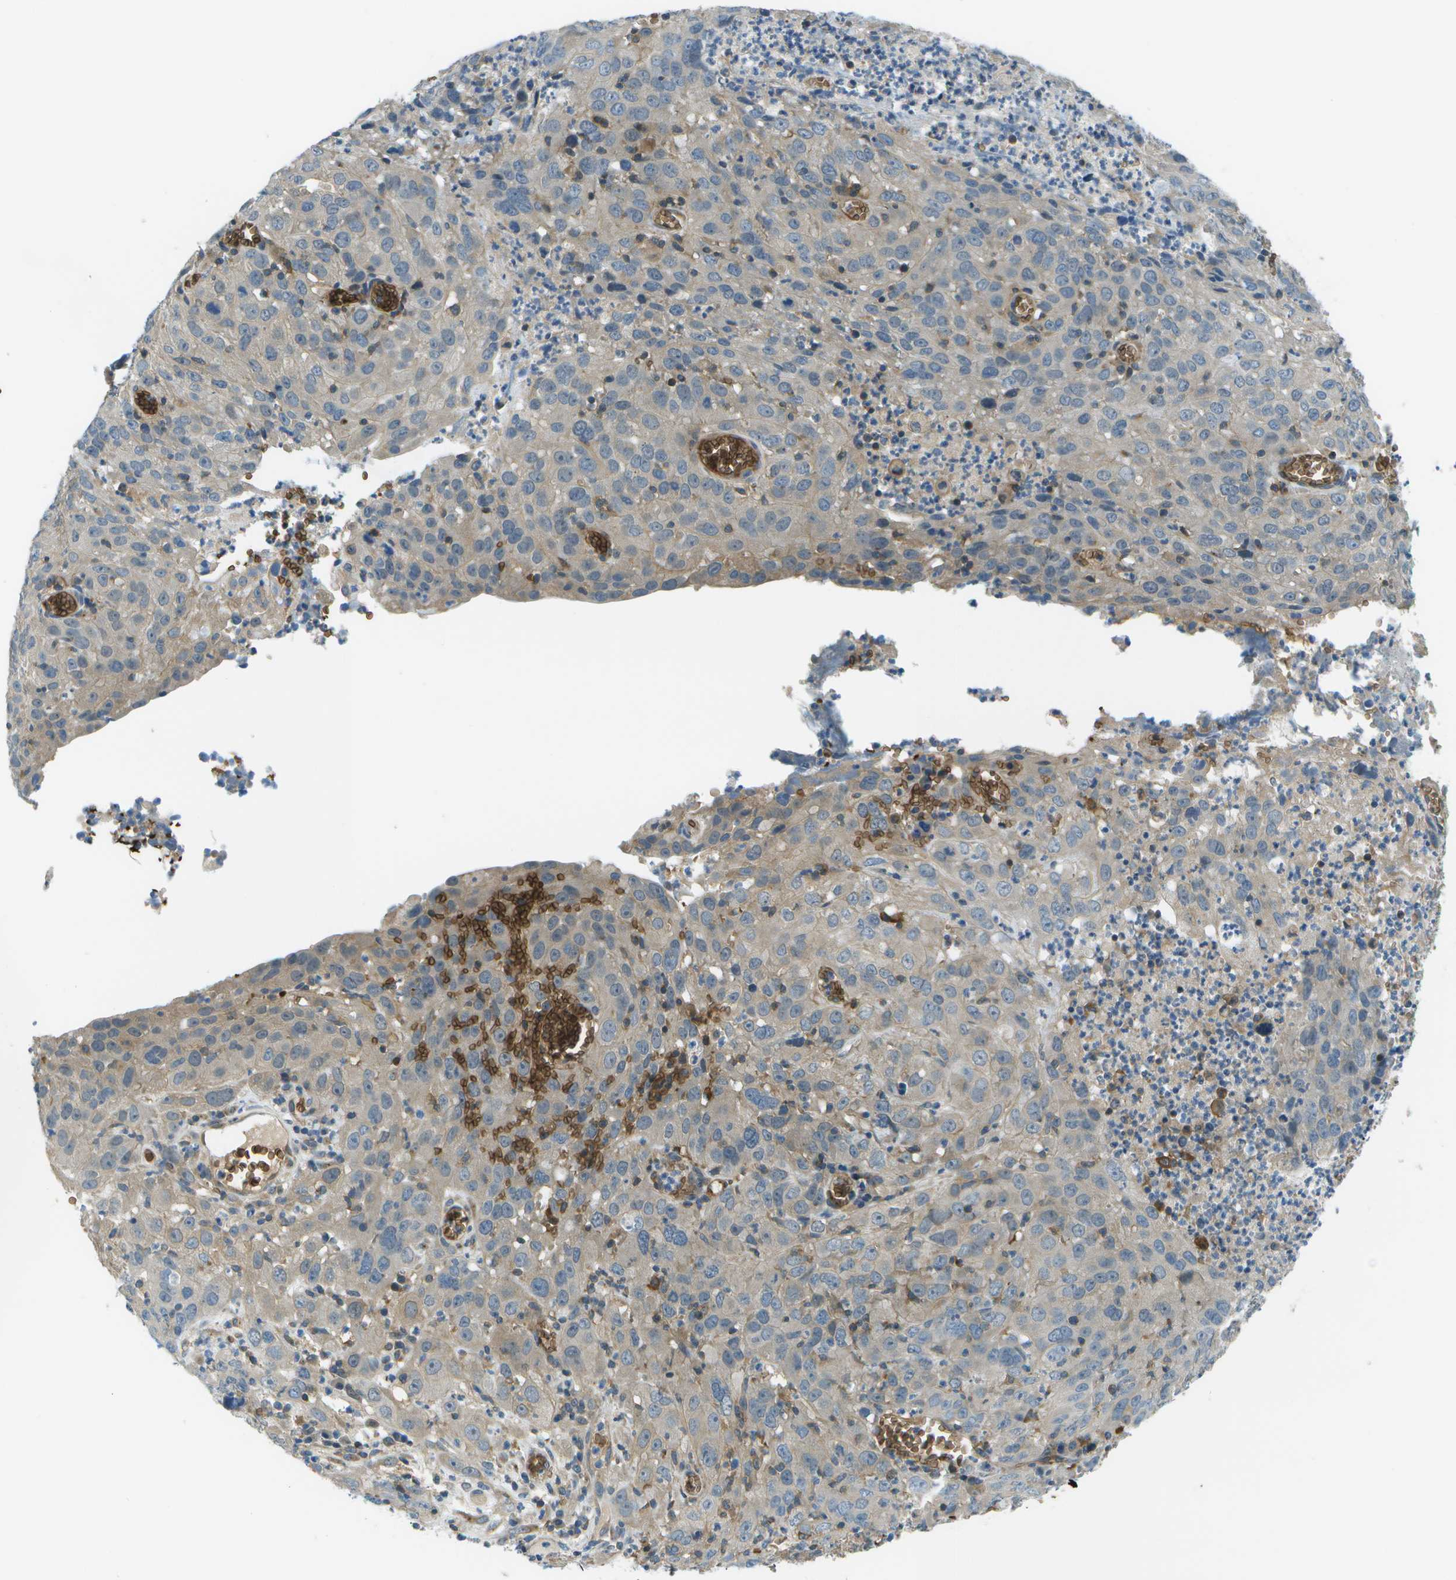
{"staining": {"intensity": "negative", "quantity": "none", "location": "none"}, "tissue": "cervical cancer", "cell_type": "Tumor cells", "image_type": "cancer", "snomed": [{"axis": "morphology", "description": "Squamous cell carcinoma, NOS"}, {"axis": "topography", "description": "Cervix"}], "caption": "High power microscopy micrograph of an immunohistochemistry (IHC) image of squamous cell carcinoma (cervical), revealing no significant positivity in tumor cells.", "gene": "CTIF", "patient": {"sex": "female", "age": 32}}